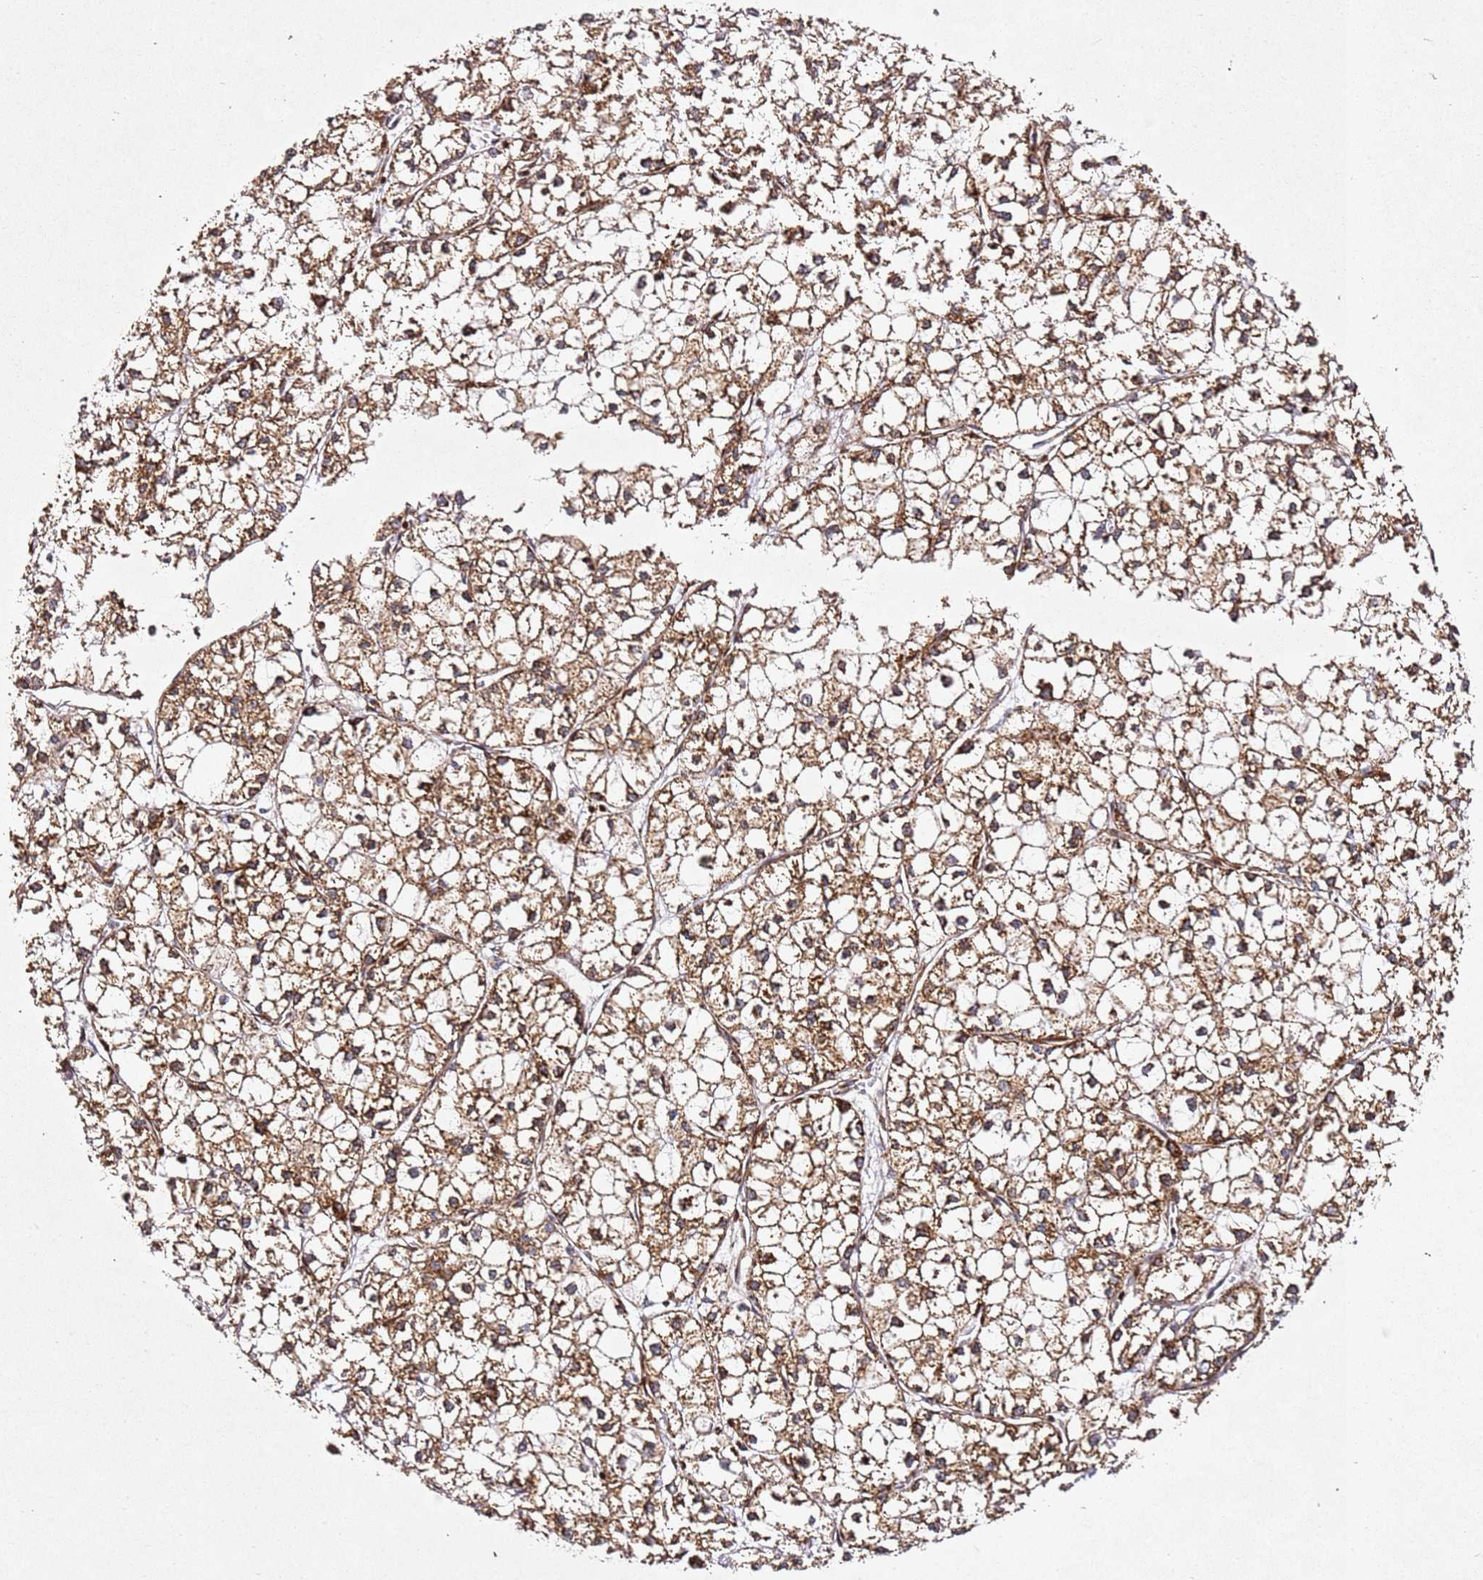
{"staining": {"intensity": "moderate", "quantity": ">75%", "location": "cytoplasmic/membranous"}, "tissue": "liver cancer", "cell_type": "Tumor cells", "image_type": "cancer", "snomed": [{"axis": "morphology", "description": "Carcinoma, Hepatocellular, NOS"}, {"axis": "topography", "description": "Liver"}], "caption": "Immunohistochemistry histopathology image of human hepatocellular carcinoma (liver) stained for a protein (brown), which exhibits medium levels of moderate cytoplasmic/membranous expression in about >75% of tumor cells.", "gene": "ZNF296", "patient": {"sex": "female", "age": 43}}